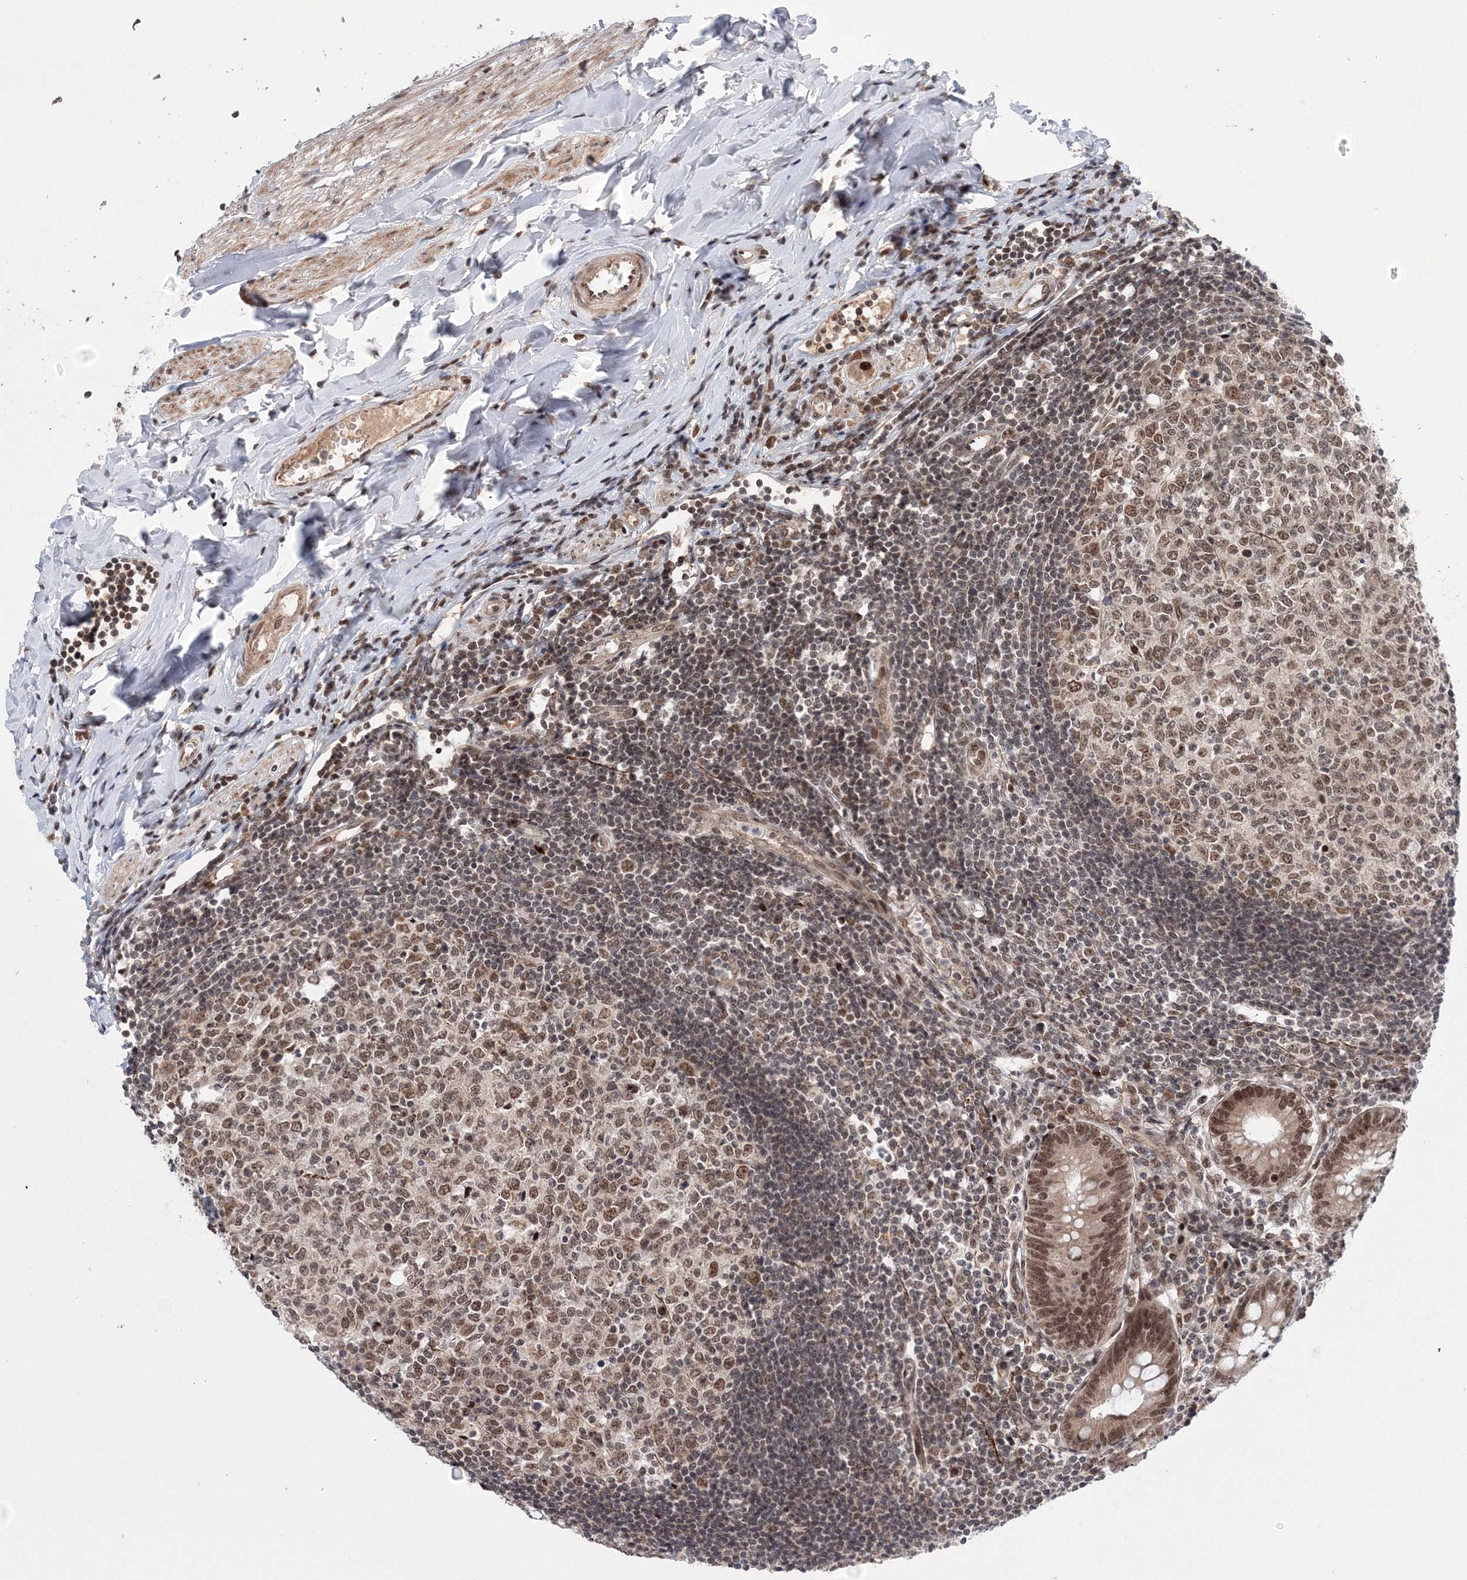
{"staining": {"intensity": "moderate", "quantity": ">75%", "location": "nuclear"}, "tissue": "appendix", "cell_type": "Glandular cells", "image_type": "normal", "snomed": [{"axis": "morphology", "description": "Normal tissue, NOS"}, {"axis": "topography", "description": "Appendix"}], "caption": "Unremarkable appendix exhibits moderate nuclear positivity in about >75% of glandular cells.", "gene": "NOA1", "patient": {"sex": "female", "age": 54}}